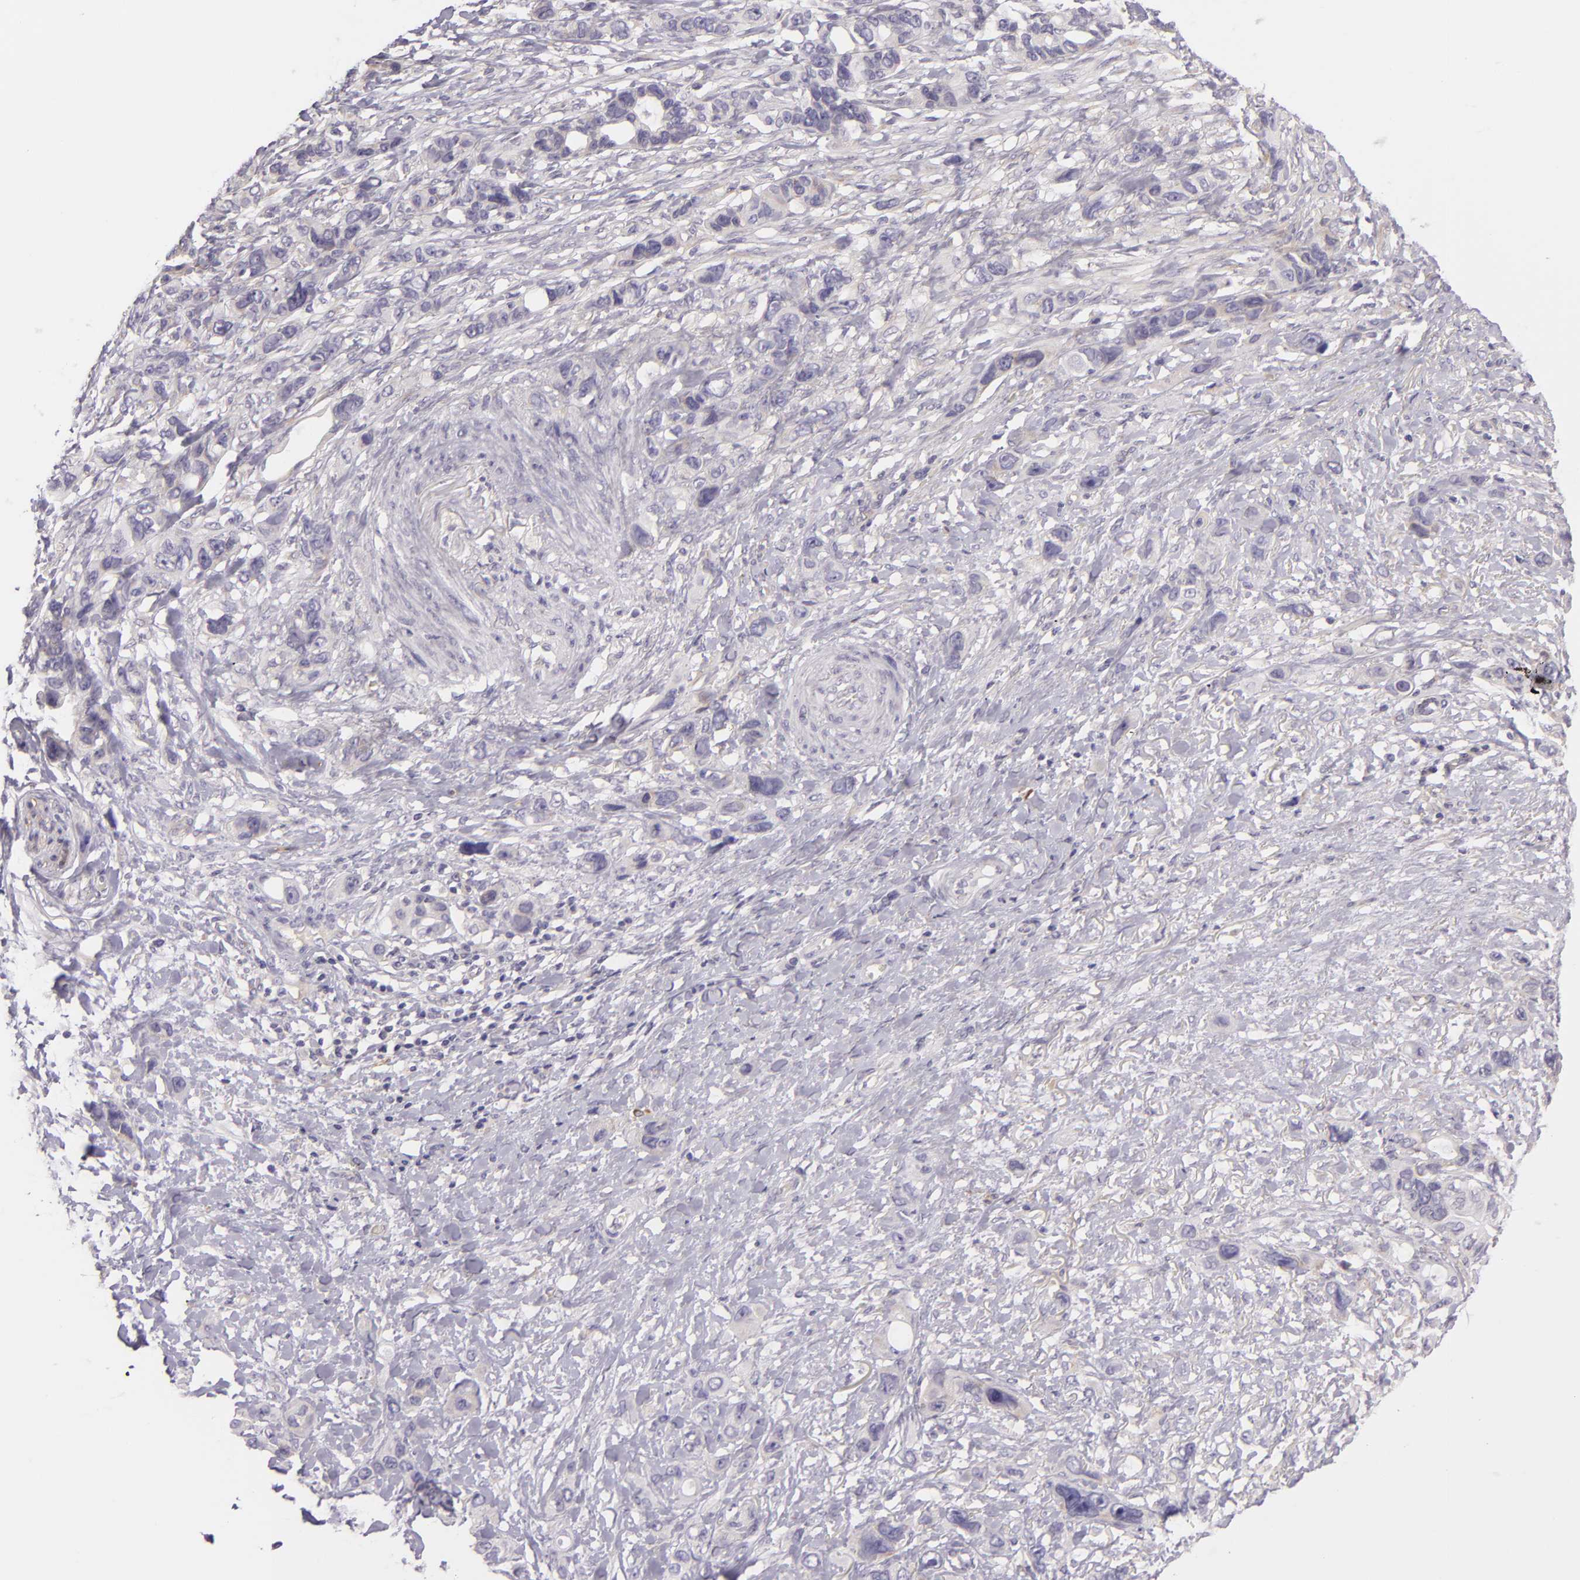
{"staining": {"intensity": "negative", "quantity": "none", "location": "none"}, "tissue": "stomach cancer", "cell_type": "Tumor cells", "image_type": "cancer", "snomed": [{"axis": "morphology", "description": "Adenocarcinoma, NOS"}, {"axis": "topography", "description": "Stomach, upper"}], "caption": "Protein analysis of adenocarcinoma (stomach) displays no significant staining in tumor cells.", "gene": "ZC3H7B", "patient": {"sex": "male", "age": 47}}